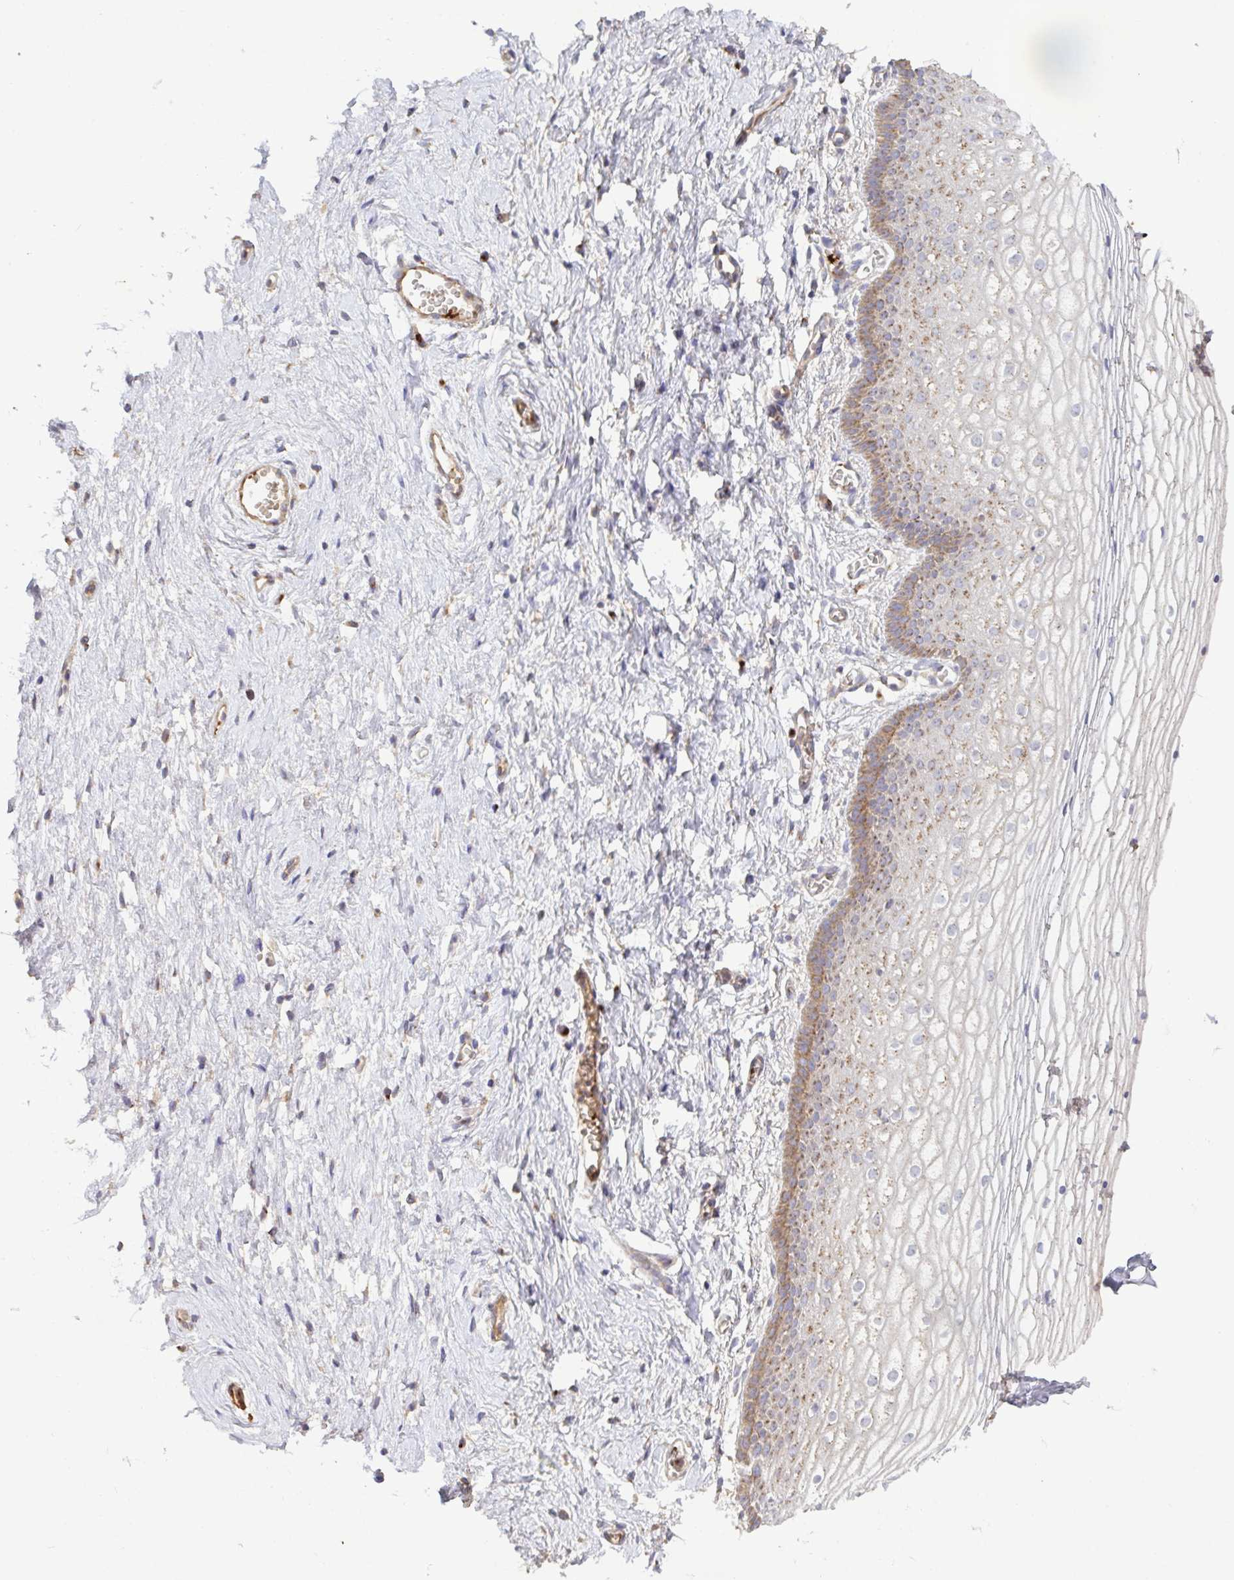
{"staining": {"intensity": "moderate", "quantity": "25%-75%", "location": "cytoplasmic/membranous"}, "tissue": "vagina", "cell_type": "Squamous epithelial cells", "image_type": "normal", "snomed": [{"axis": "morphology", "description": "Normal tissue, NOS"}, {"axis": "topography", "description": "Vagina"}], "caption": "A histopathology image of human vagina stained for a protein reveals moderate cytoplasmic/membranous brown staining in squamous epithelial cells. (Brightfield microscopy of DAB IHC at high magnification).", "gene": "TM9SF4", "patient": {"sex": "female", "age": 56}}